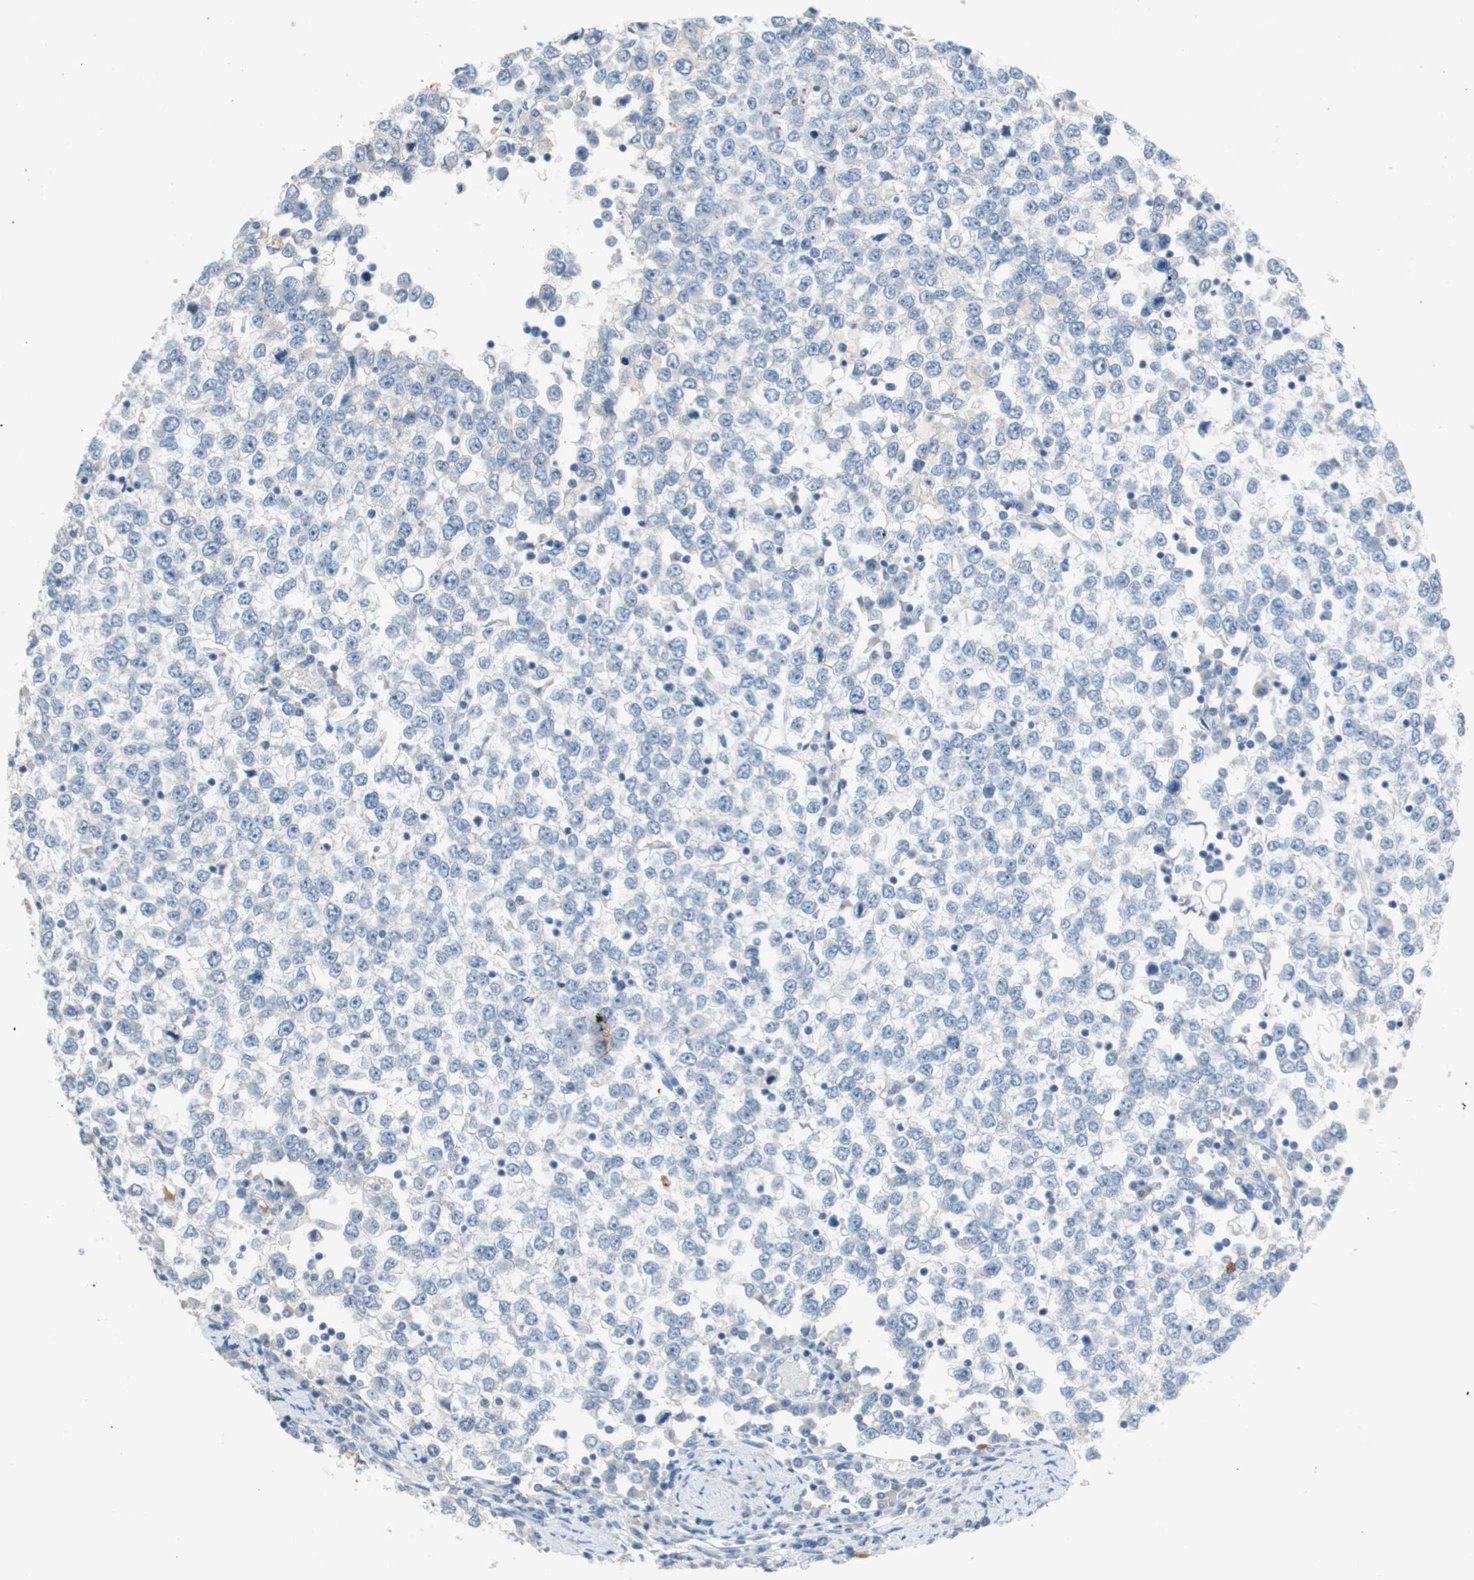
{"staining": {"intensity": "negative", "quantity": "none", "location": "none"}, "tissue": "testis cancer", "cell_type": "Tumor cells", "image_type": "cancer", "snomed": [{"axis": "morphology", "description": "Seminoma, NOS"}, {"axis": "topography", "description": "Testis"}], "caption": "DAB (3,3'-diaminobenzidine) immunohistochemical staining of human testis cancer exhibits no significant expression in tumor cells.", "gene": "PDZK1", "patient": {"sex": "male", "age": 65}}